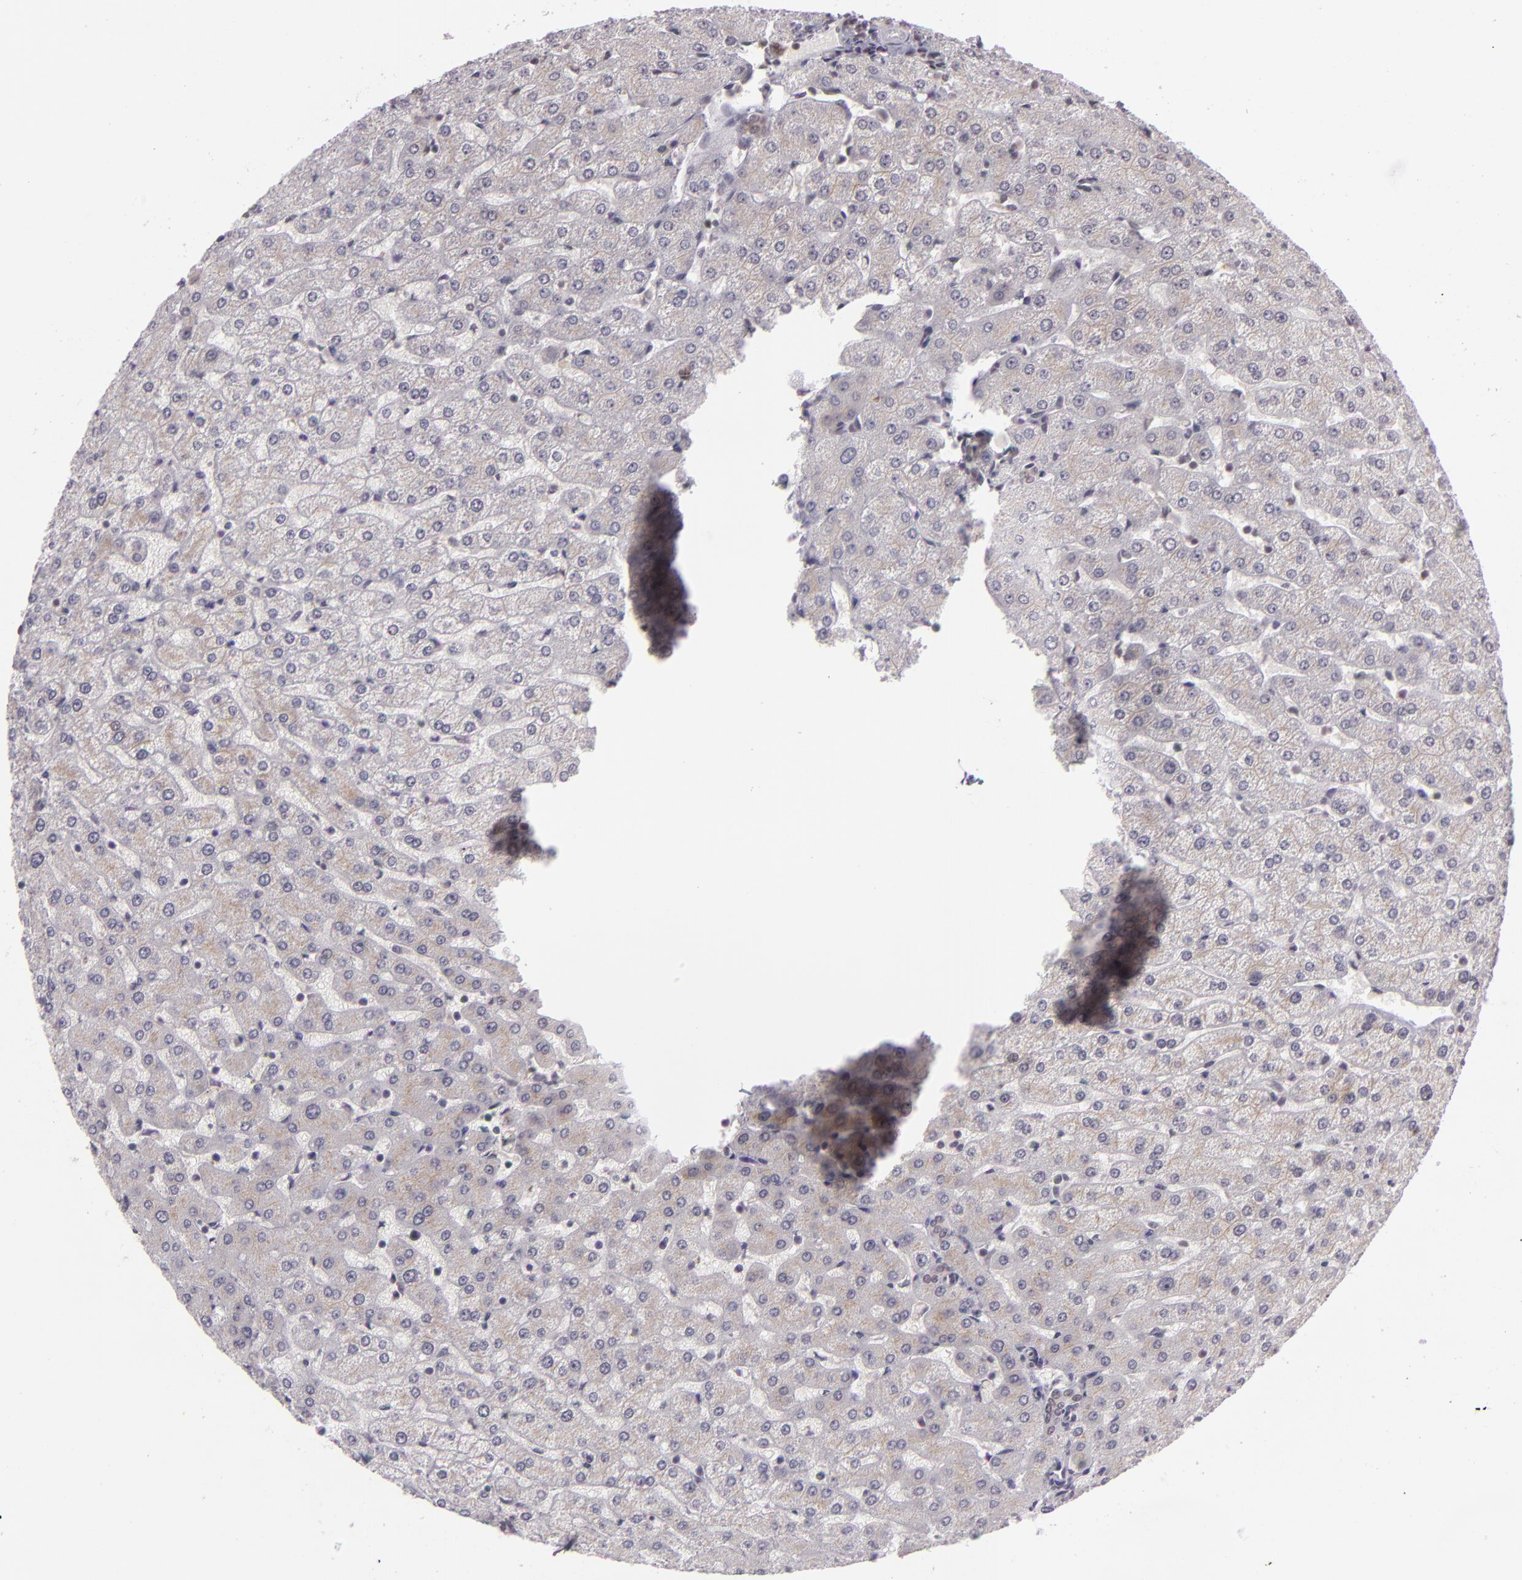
{"staining": {"intensity": "weak", "quantity": "<25%", "location": "cytoplasmic/membranous"}, "tissue": "liver", "cell_type": "Cholangiocytes", "image_type": "normal", "snomed": [{"axis": "morphology", "description": "Normal tissue, NOS"}, {"axis": "morphology", "description": "Fibrosis, NOS"}, {"axis": "topography", "description": "Liver"}], "caption": "Immunohistochemistry of unremarkable human liver reveals no expression in cholangiocytes.", "gene": "ZFX", "patient": {"sex": "female", "age": 29}}